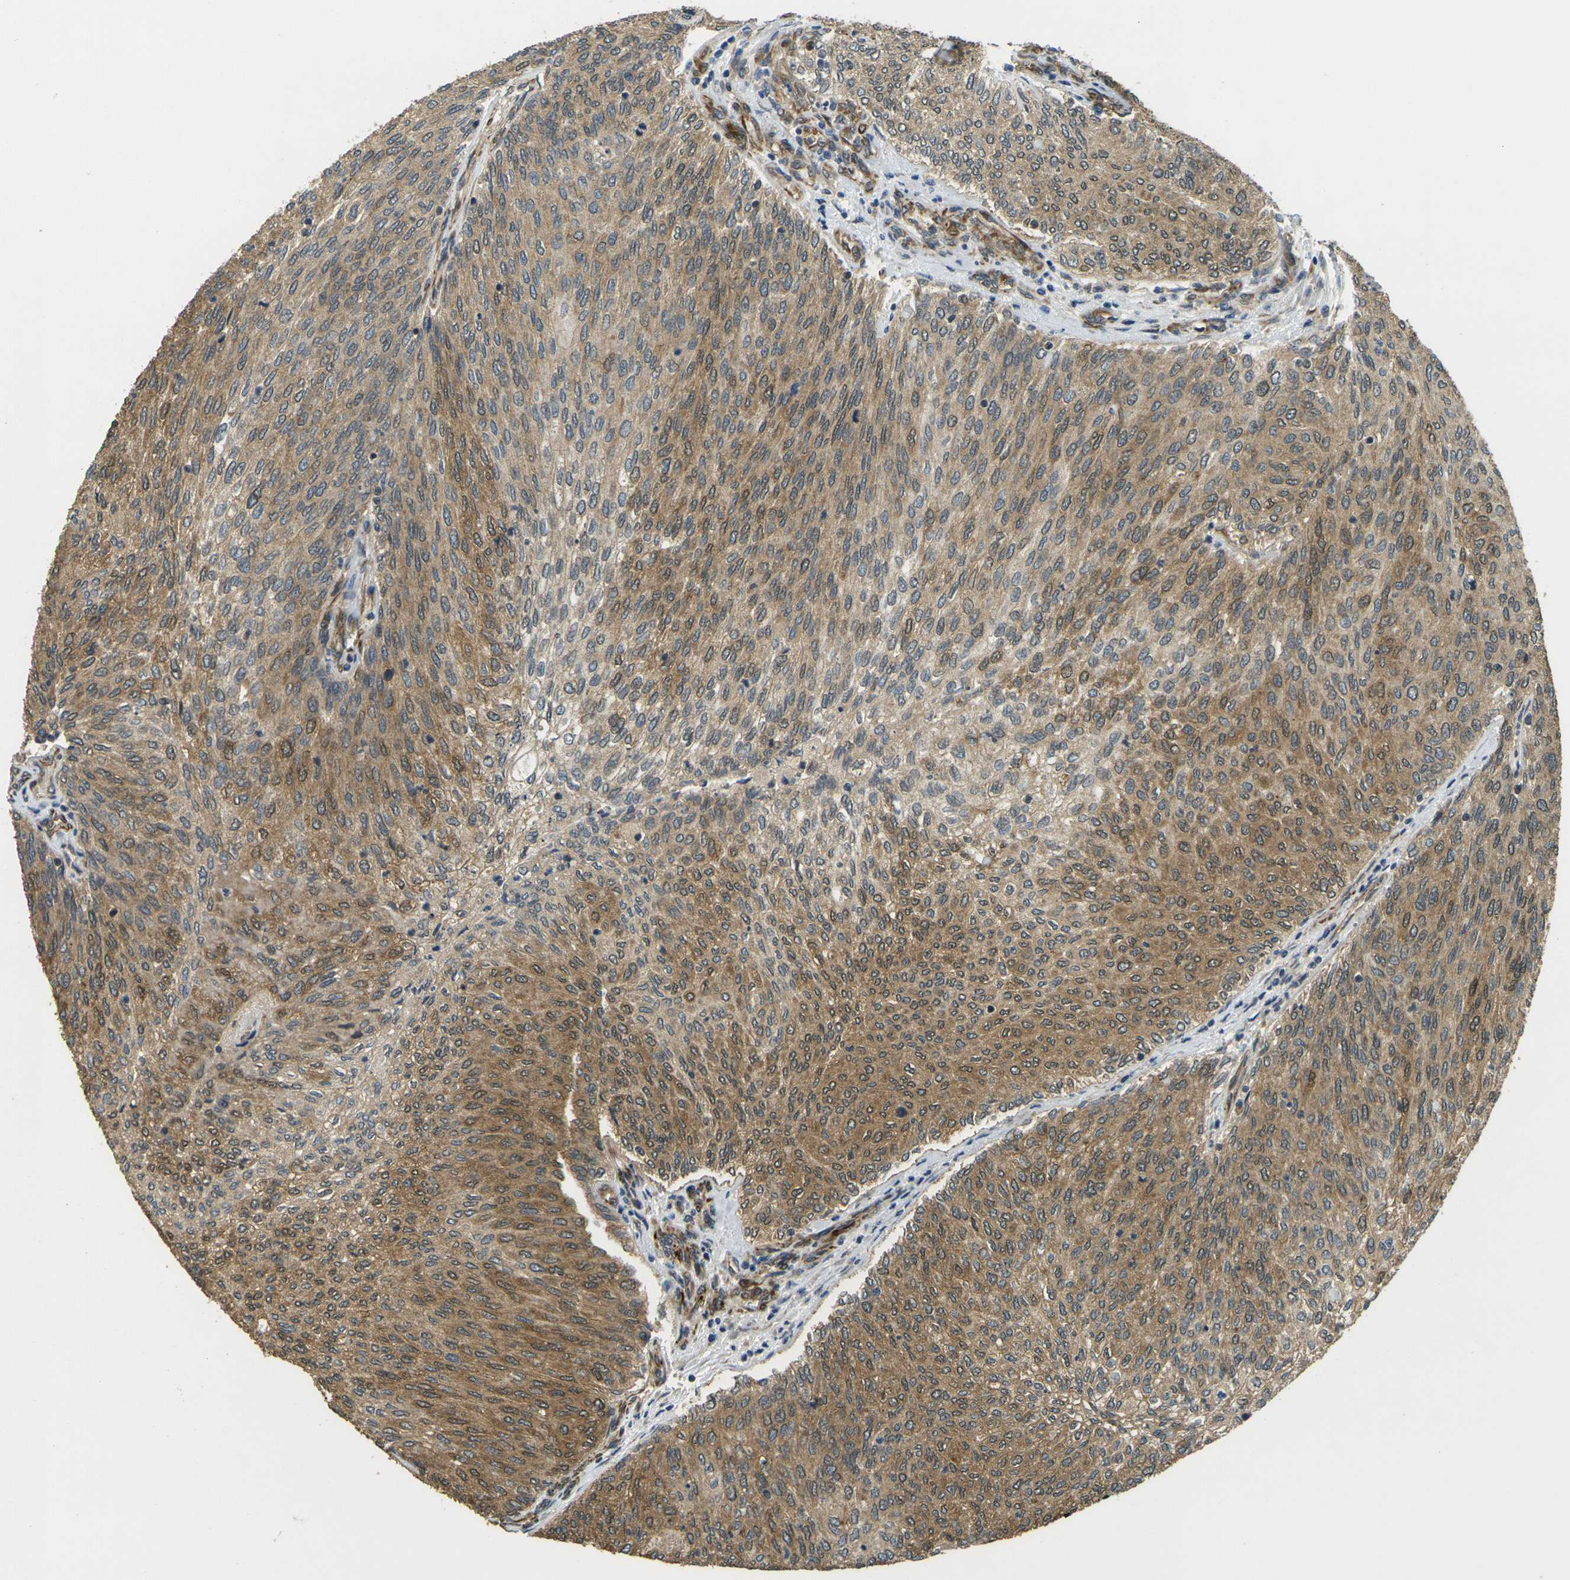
{"staining": {"intensity": "moderate", "quantity": ">75%", "location": "cytoplasmic/membranous"}, "tissue": "urothelial cancer", "cell_type": "Tumor cells", "image_type": "cancer", "snomed": [{"axis": "morphology", "description": "Urothelial carcinoma, Low grade"}, {"axis": "topography", "description": "Urinary bladder"}], "caption": "An immunohistochemistry (IHC) histopathology image of tumor tissue is shown. Protein staining in brown highlights moderate cytoplasmic/membranous positivity in urothelial cancer within tumor cells.", "gene": "FUT11", "patient": {"sex": "female", "age": 79}}